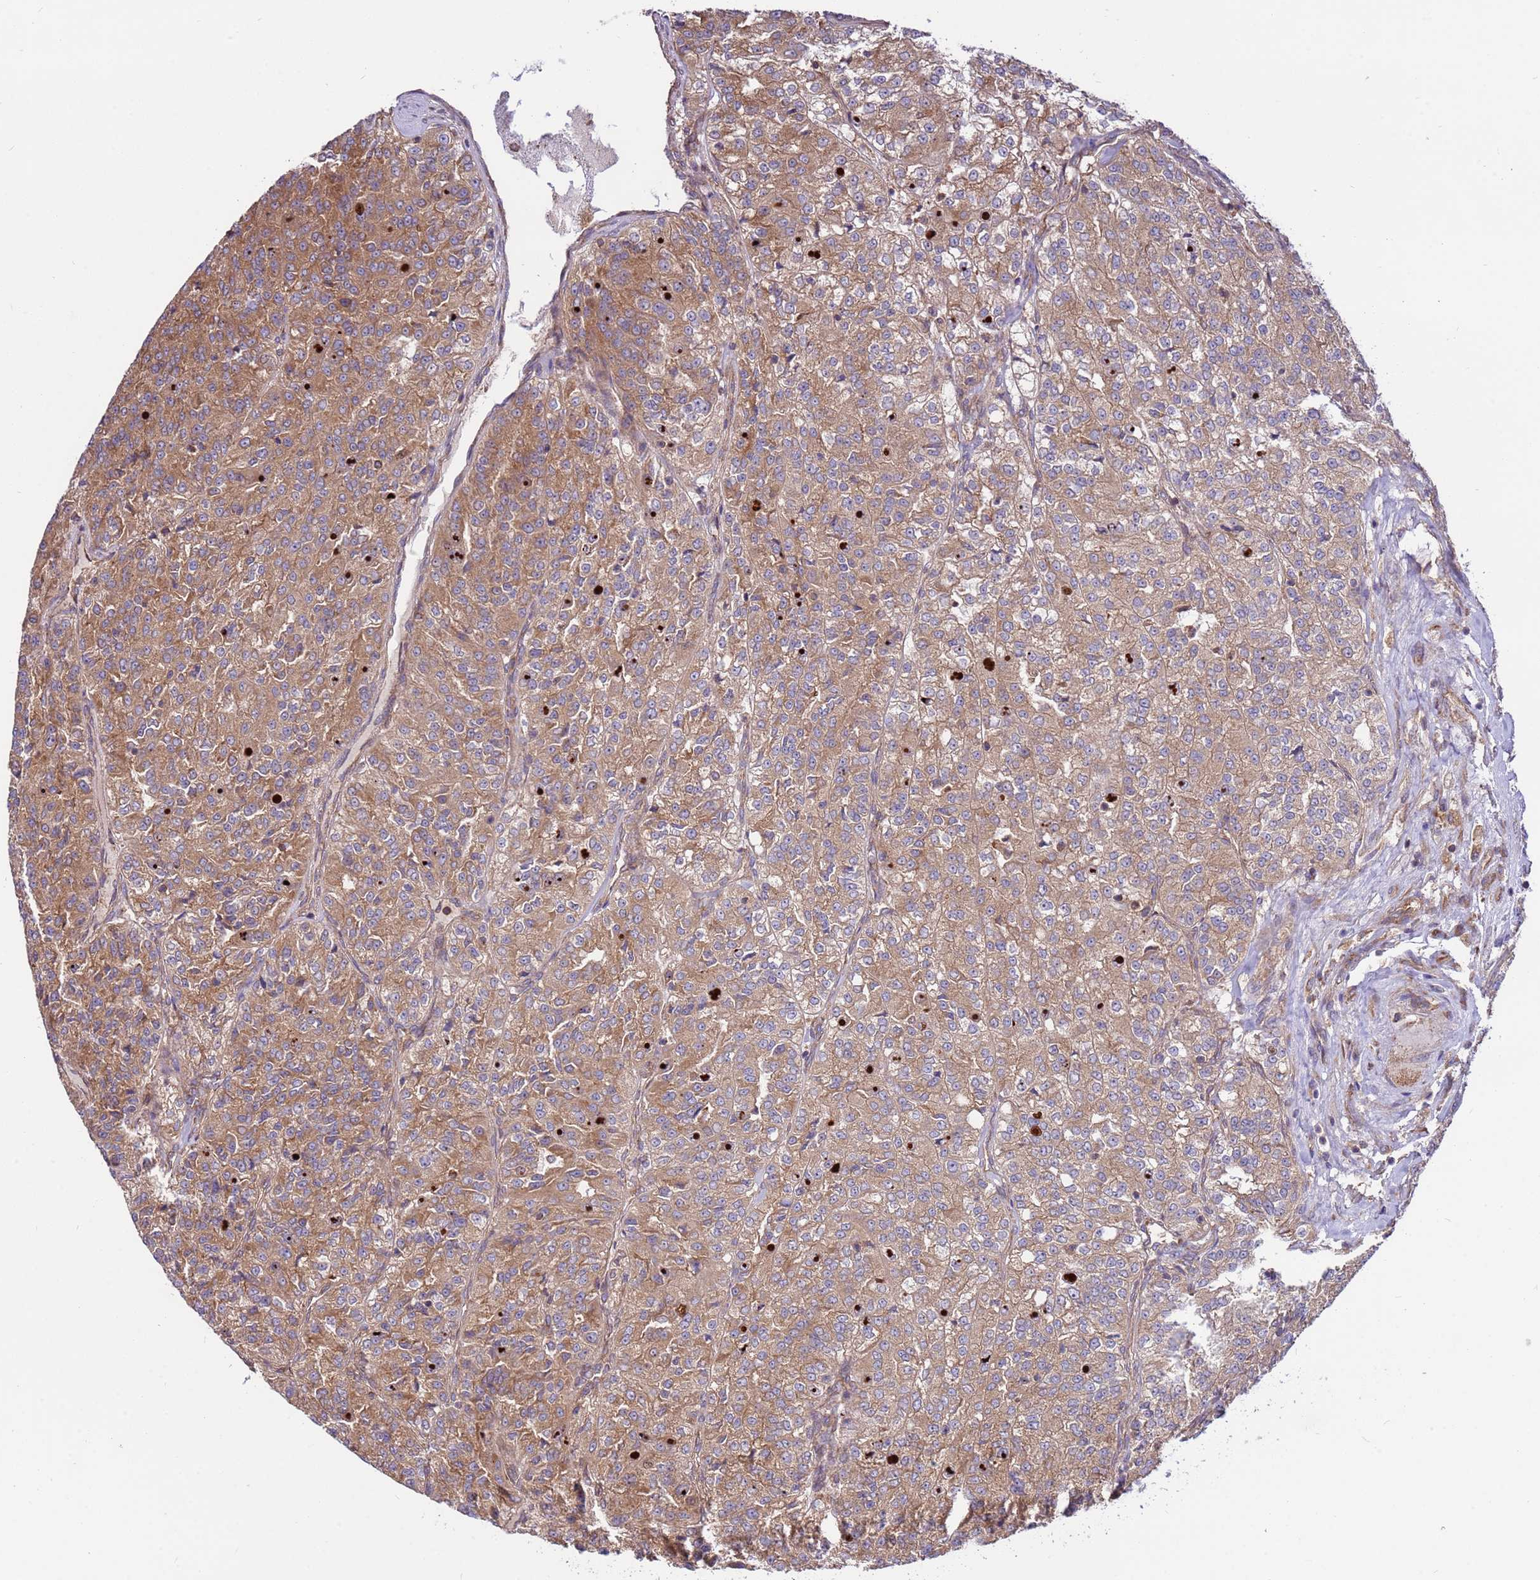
{"staining": {"intensity": "moderate", "quantity": ">75%", "location": "cytoplasmic/membranous"}, "tissue": "renal cancer", "cell_type": "Tumor cells", "image_type": "cancer", "snomed": [{"axis": "morphology", "description": "Adenocarcinoma, NOS"}, {"axis": "topography", "description": "Kidney"}], "caption": "Human renal cancer (adenocarcinoma) stained for a protein (brown) demonstrates moderate cytoplasmic/membranous positive expression in approximately >75% of tumor cells.", "gene": "SLC44A5", "patient": {"sex": "female", "age": 63}}